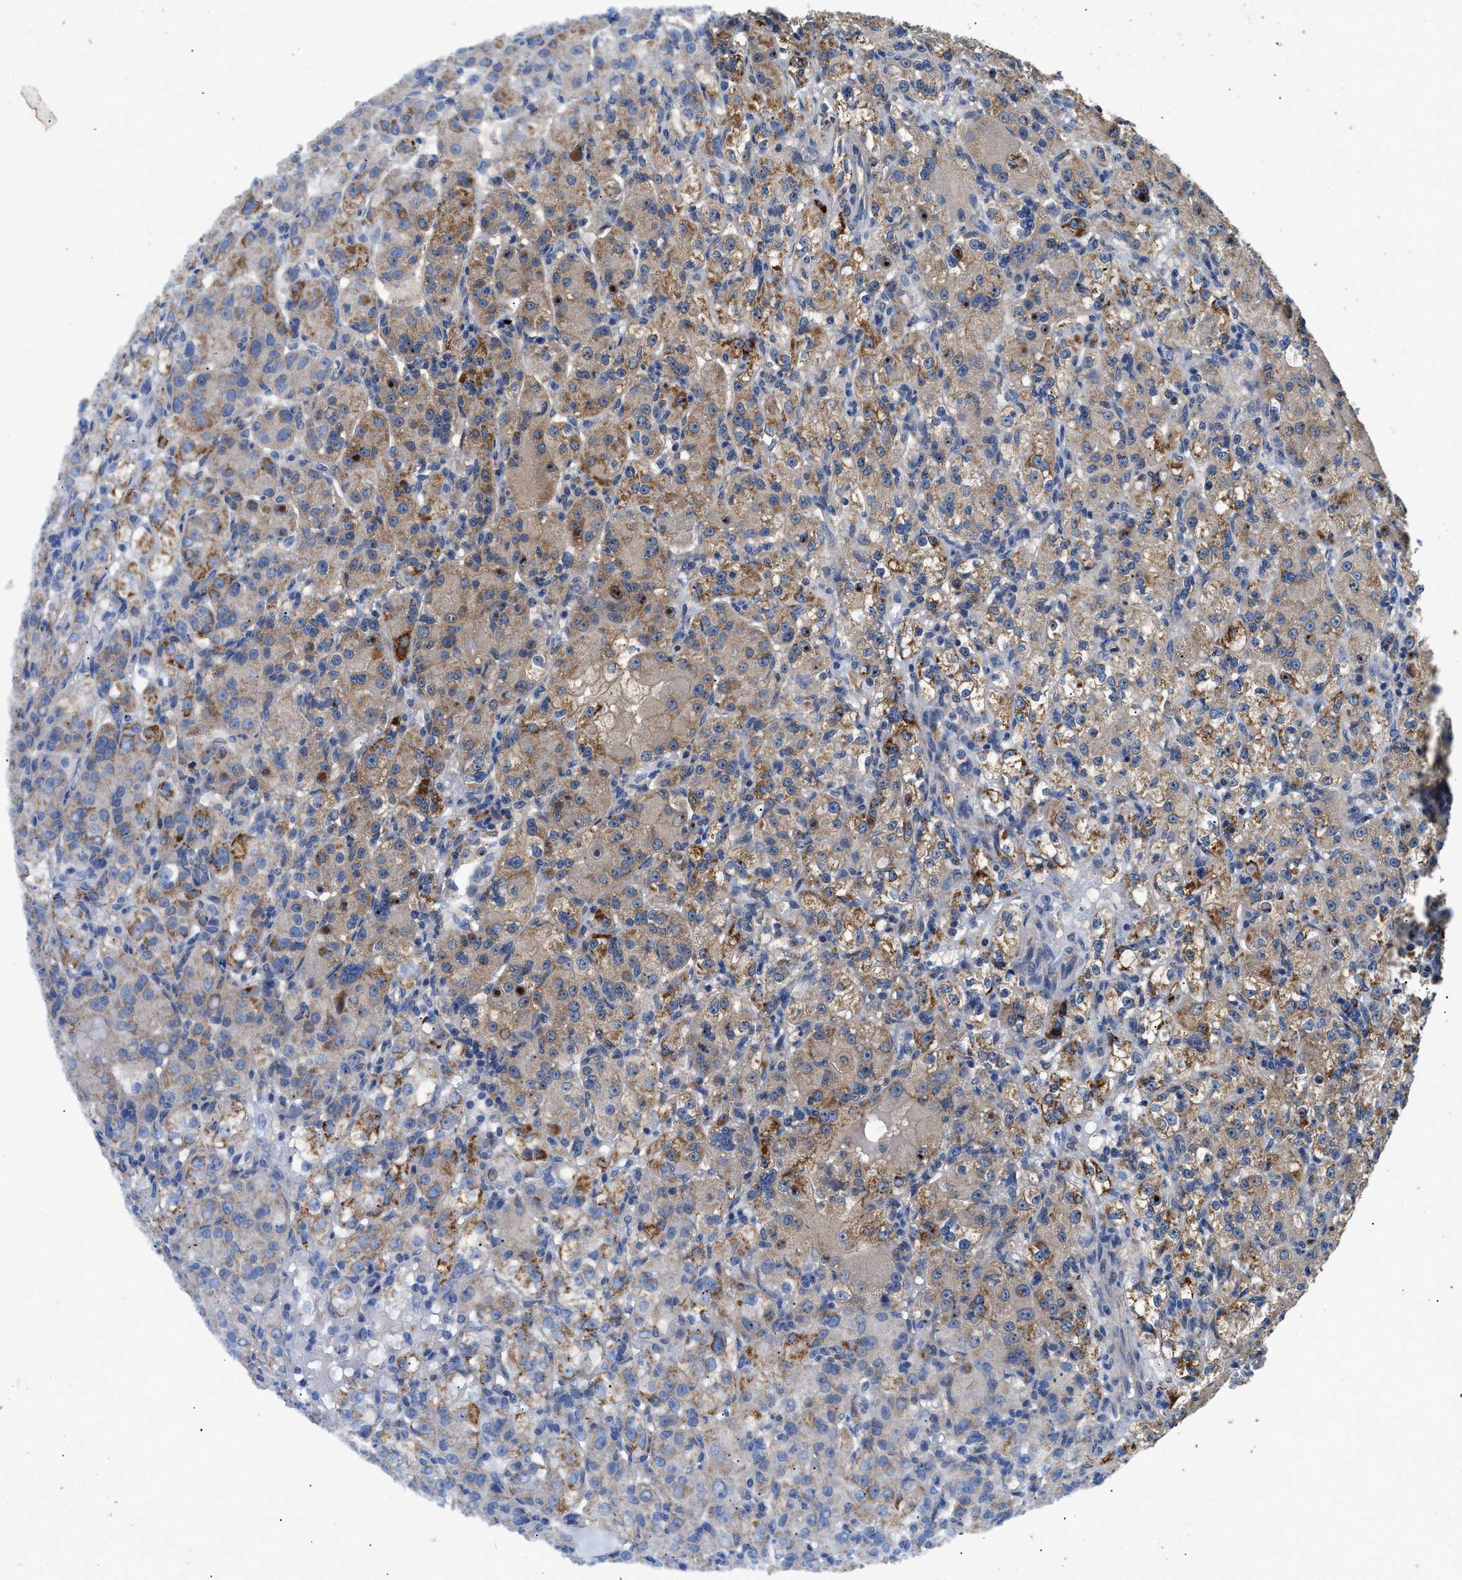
{"staining": {"intensity": "moderate", "quantity": ">75%", "location": "cytoplasmic/membranous"}, "tissue": "renal cancer", "cell_type": "Tumor cells", "image_type": "cancer", "snomed": [{"axis": "morphology", "description": "Normal tissue, NOS"}, {"axis": "morphology", "description": "Adenocarcinoma, NOS"}, {"axis": "topography", "description": "Kidney"}], "caption": "A high-resolution photomicrograph shows immunohistochemistry (IHC) staining of adenocarcinoma (renal), which displays moderate cytoplasmic/membranous staining in approximately >75% of tumor cells. Nuclei are stained in blue.", "gene": "CDK15", "patient": {"sex": "male", "age": 61}}